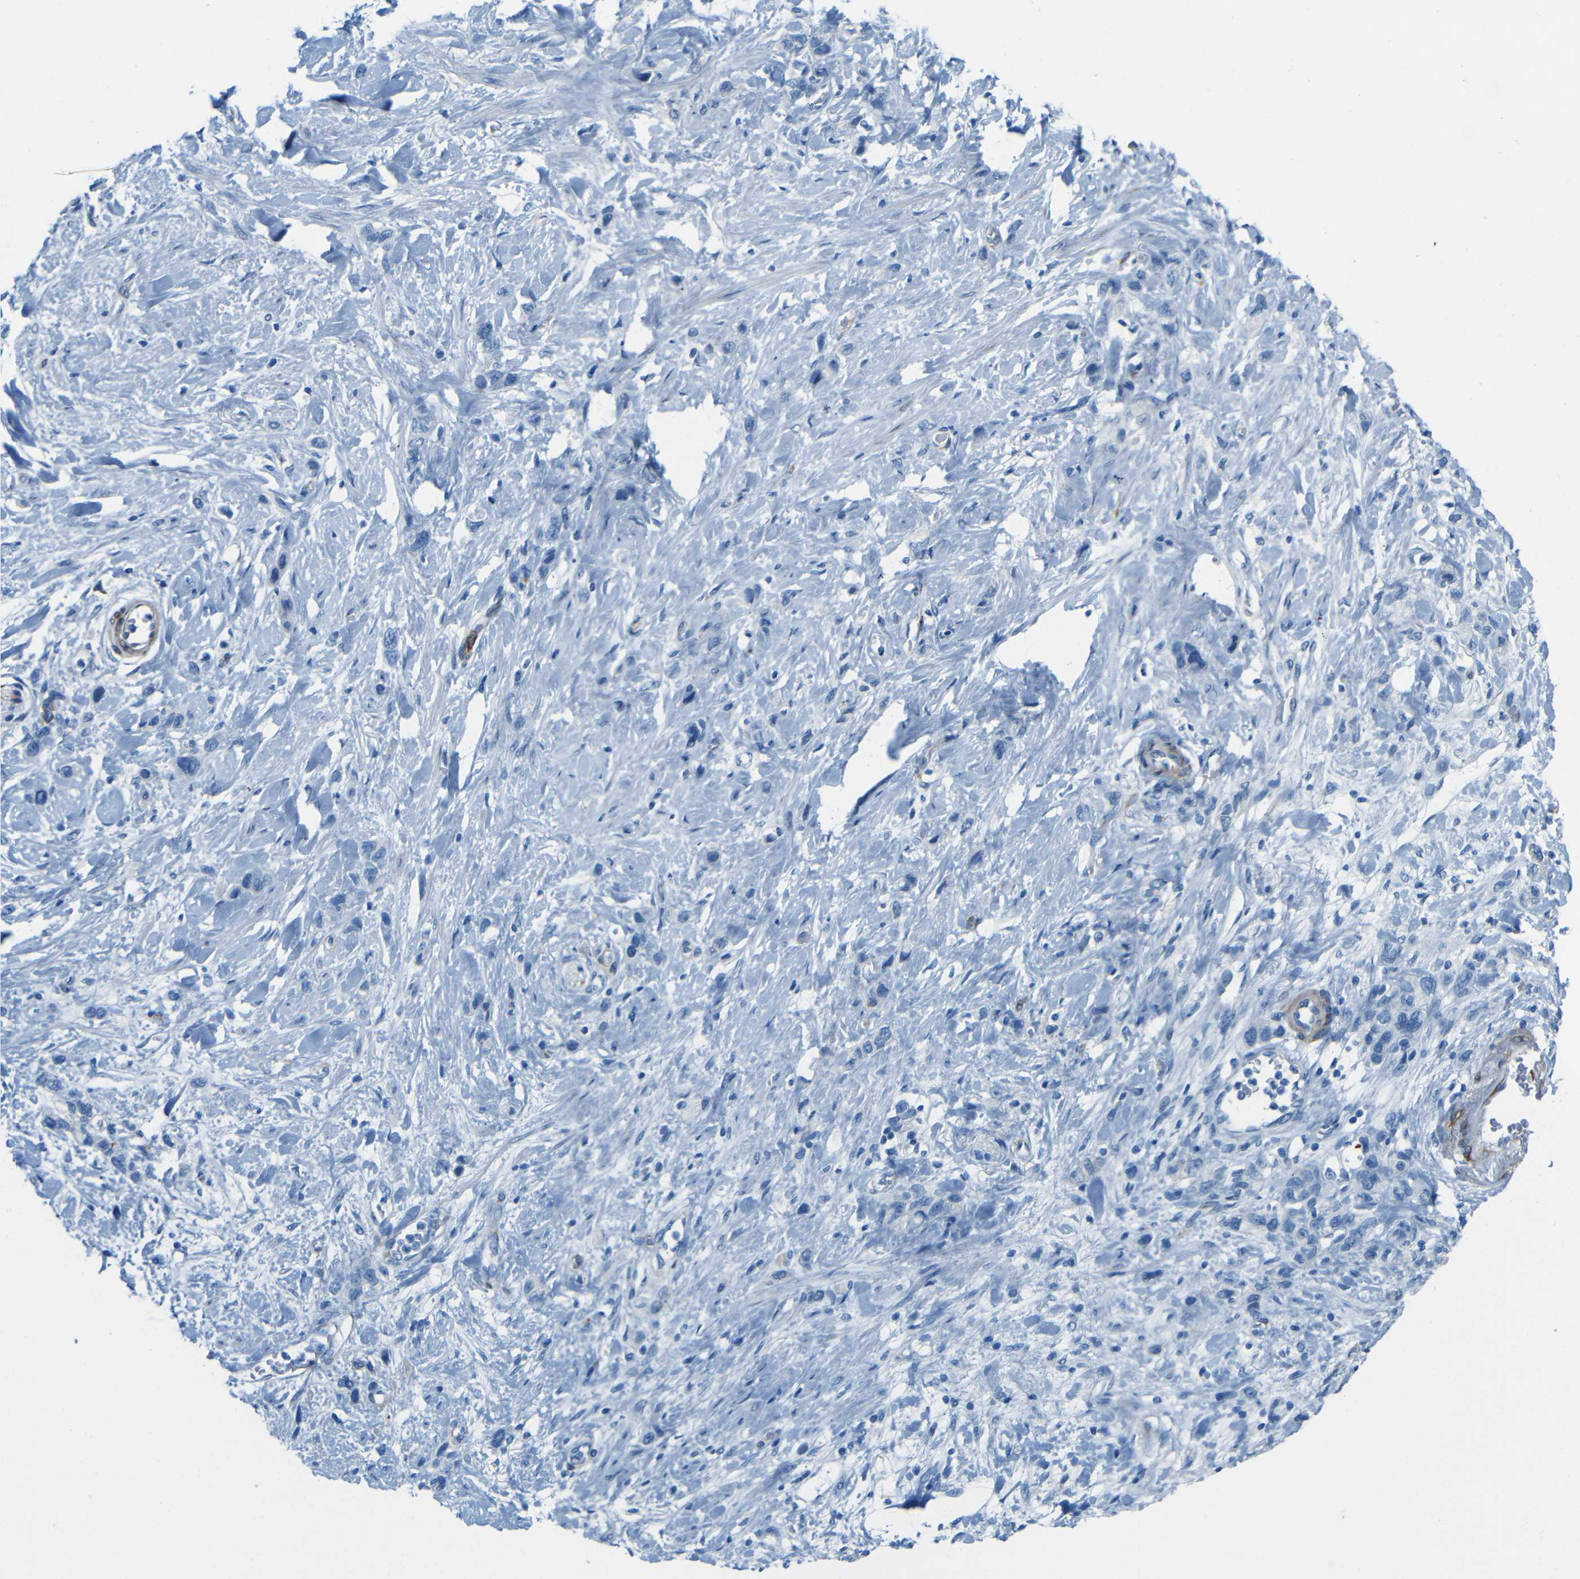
{"staining": {"intensity": "negative", "quantity": "none", "location": "none"}, "tissue": "stomach cancer", "cell_type": "Tumor cells", "image_type": "cancer", "snomed": [{"axis": "morphology", "description": "Adenocarcinoma, NOS"}, {"axis": "morphology", "description": "Adenocarcinoma, High grade"}, {"axis": "topography", "description": "Stomach, upper"}, {"axis": "topography", "description": "Stomach, lower"}], "caption": "There is no significant expression in tumor cells of stomach cancer (high-grade adenocarcinoma).", "gene": "MAP2", "patient": {"sex": "female", "age": 65}}